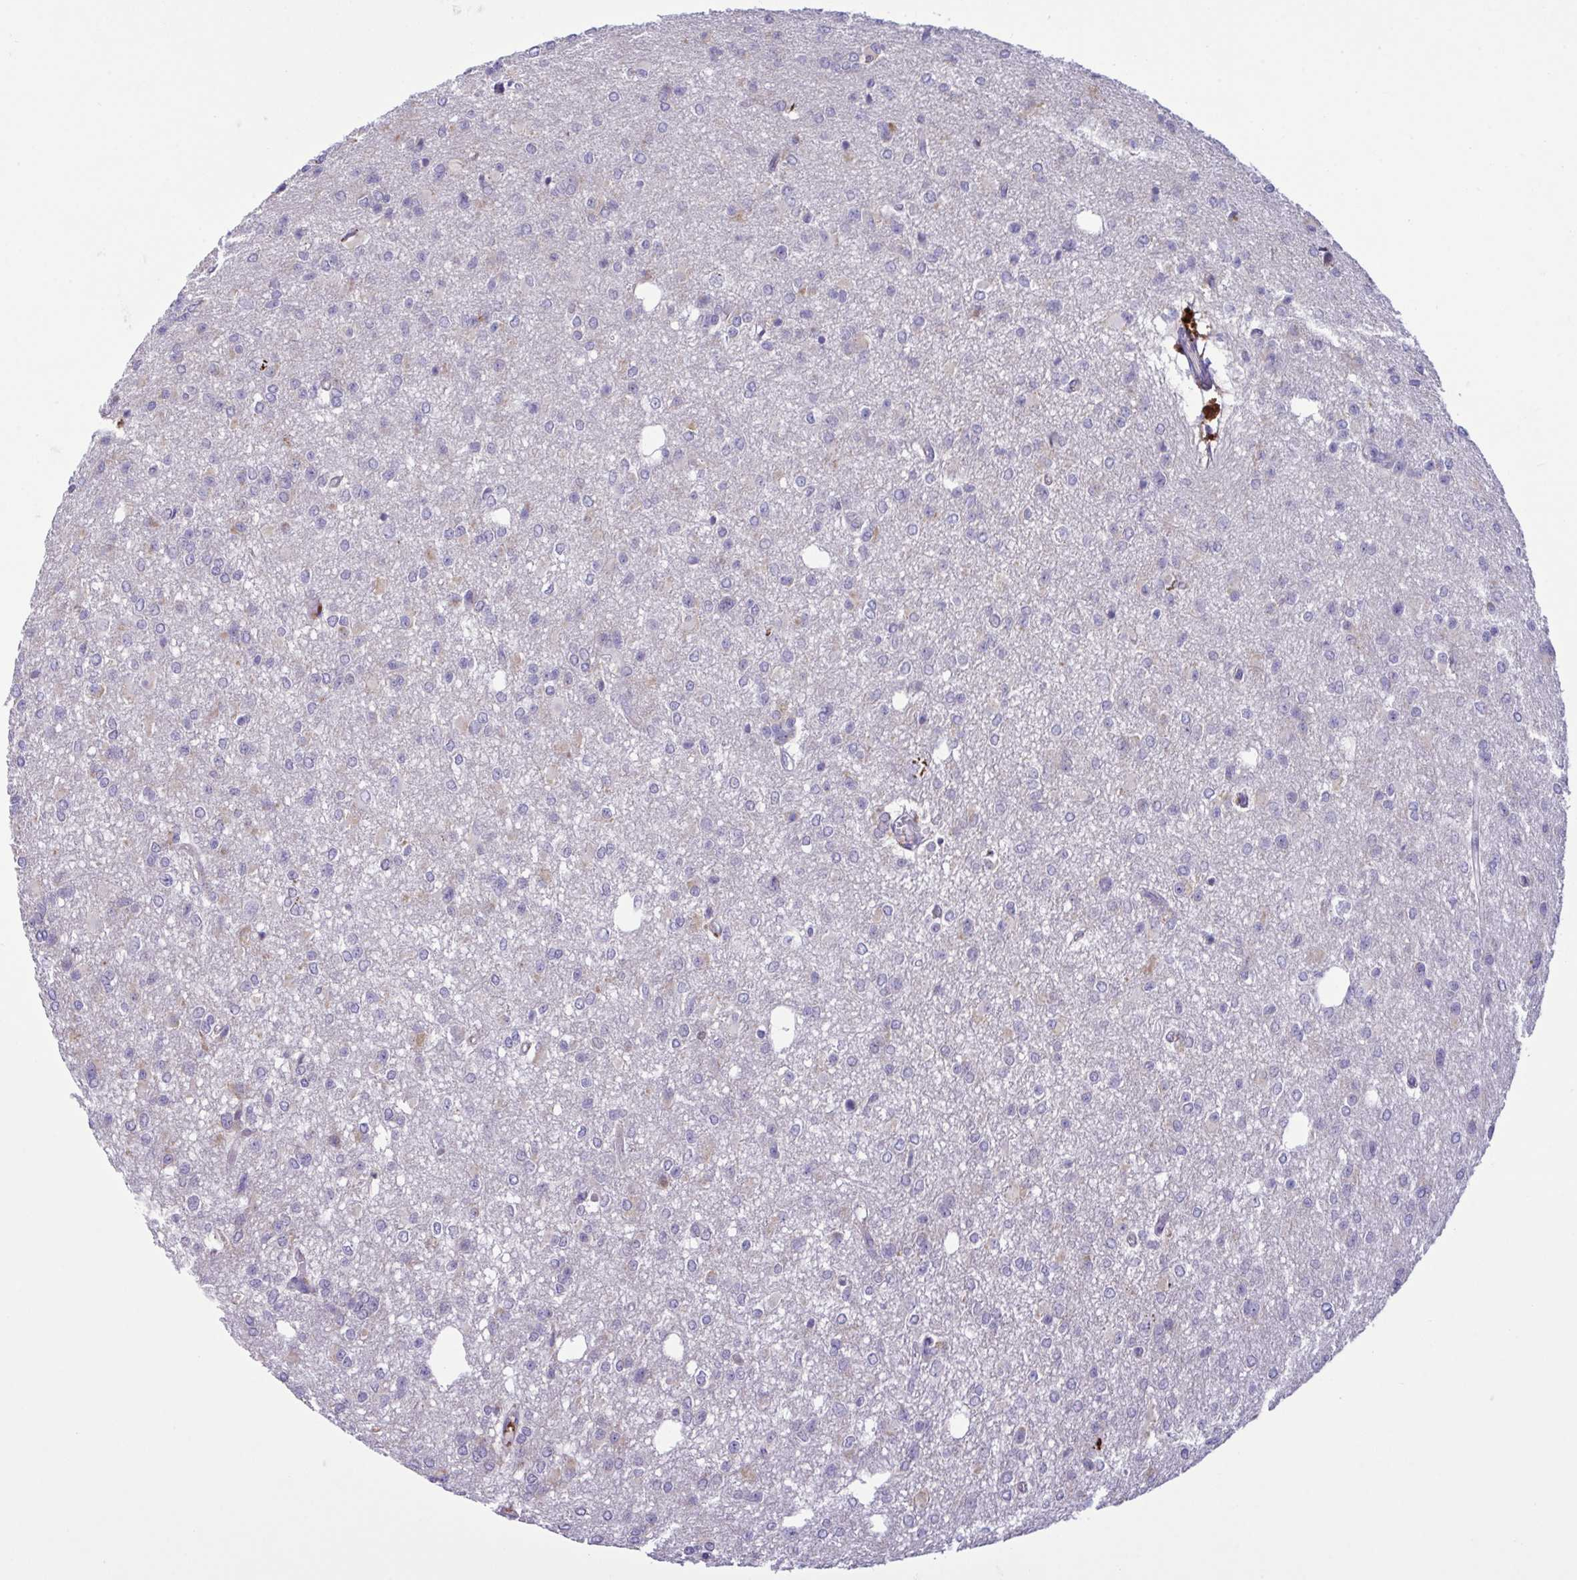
{"staining": {"intensity": "negative", "quantity": "none", "location": "none"}, "tissue": "glioma", "cell_type": "Tumor cells", "image_type": "cancer", "snomed": [{"axis": "morphology", "description": "Glioma, malignant, Low grade"}, {"axis": "topography", "description": "Brain"}], "caption": "Tumor cells show no significant staining in malignant glioma (low-grade).", "gene": "VWC2", "patient": {"sex": "male", "age": 26}}